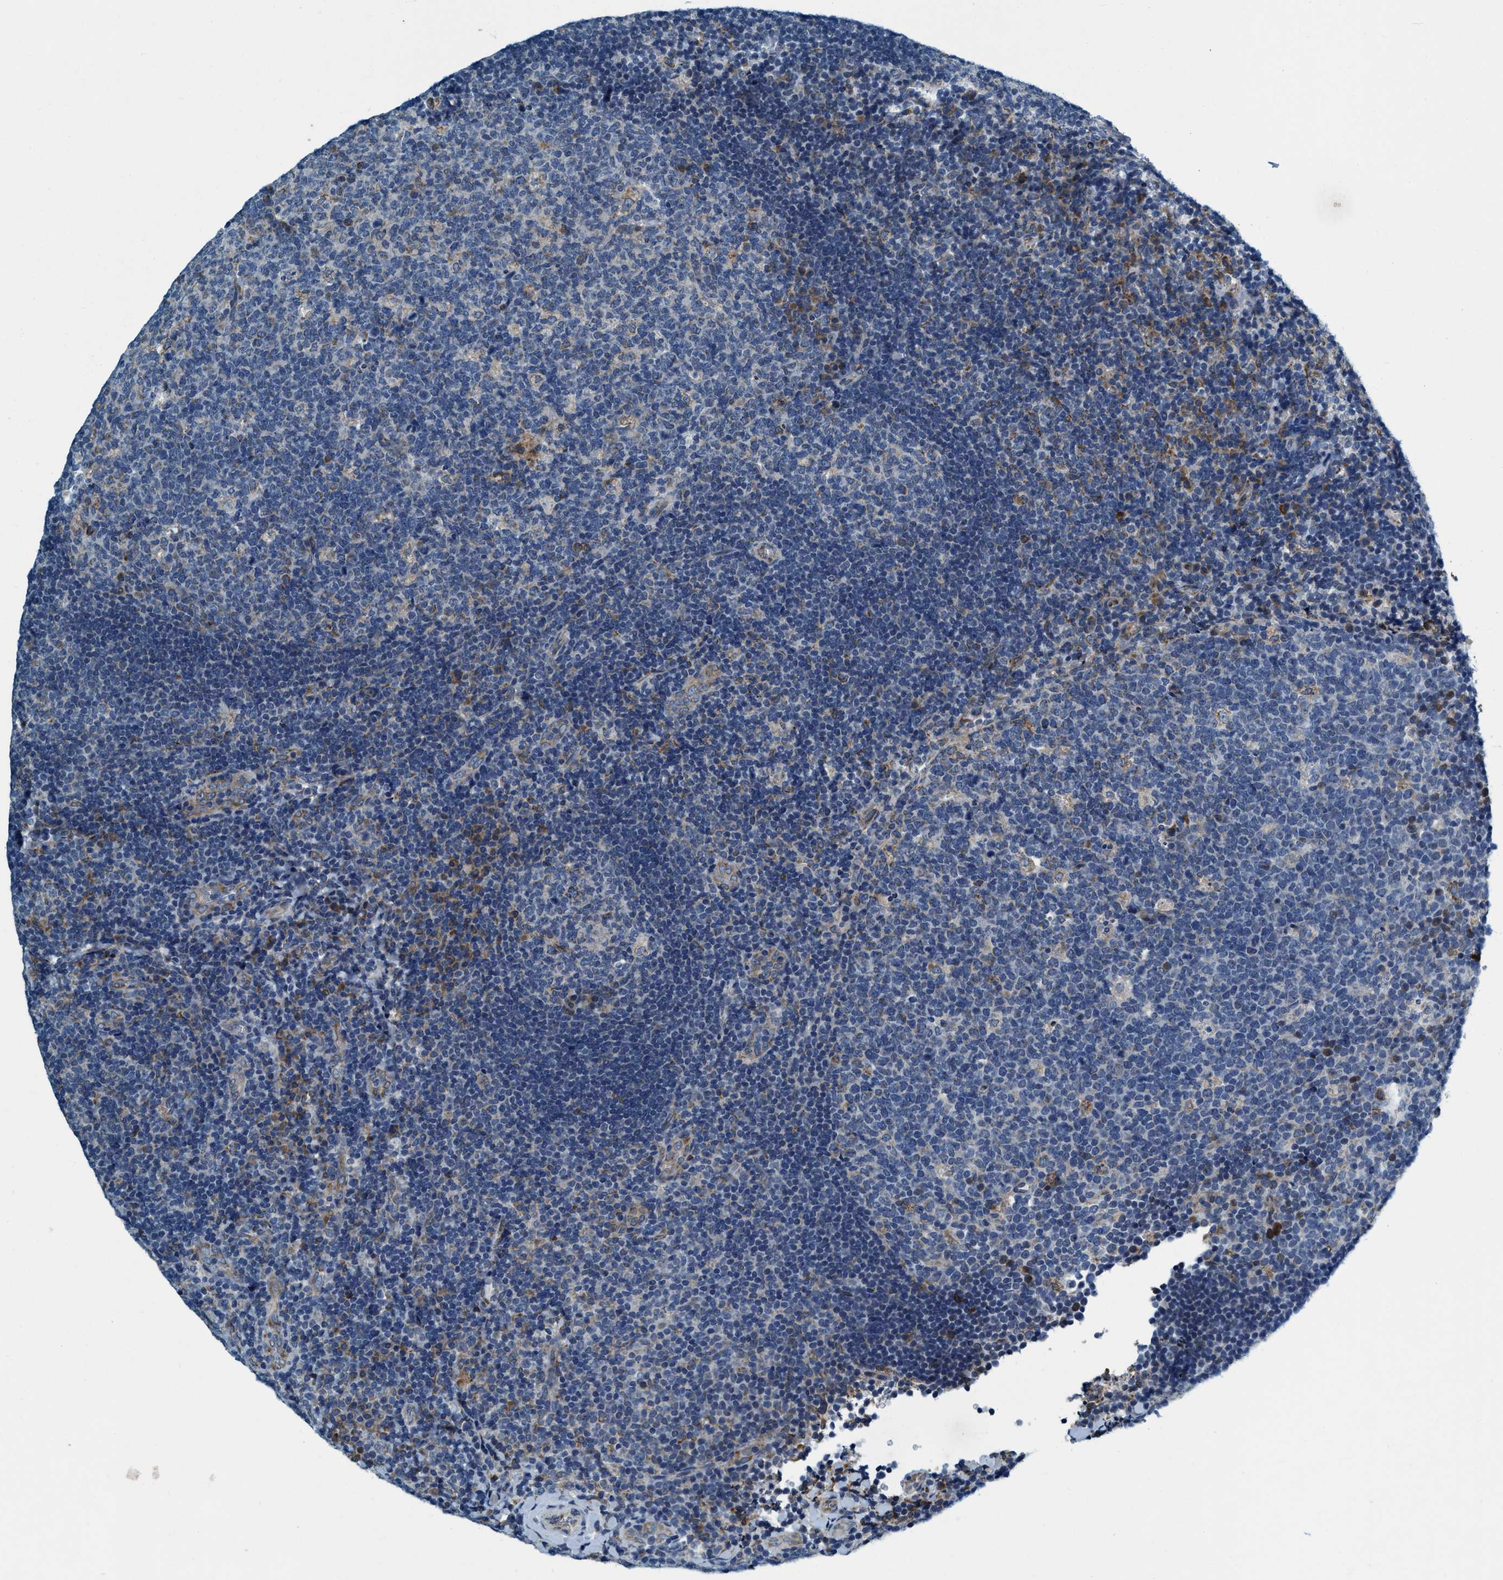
{"staining": {"intensity": "weak", "quantity": "<25%", "location": "cytoplasmic/membranous"}, "tissue": "tonsil", "cell_type": "Germinal center cells", "image_type": "normal", "snomed": [{"axis": "morphology", "description": "Normal tissue, NOS"}, {"axis": "topography", "description": "Tonsil"}], "caption": "IHC histopathology image of benign tonsil stained for a protein (brown), which shows no positivity in germinal center cells. (Brightfield microscopy of DAB immunohistochemistry (IHC) at high magnification).", "gene": "ARMC9", "patient": {"sex": "male", "age": 17}}